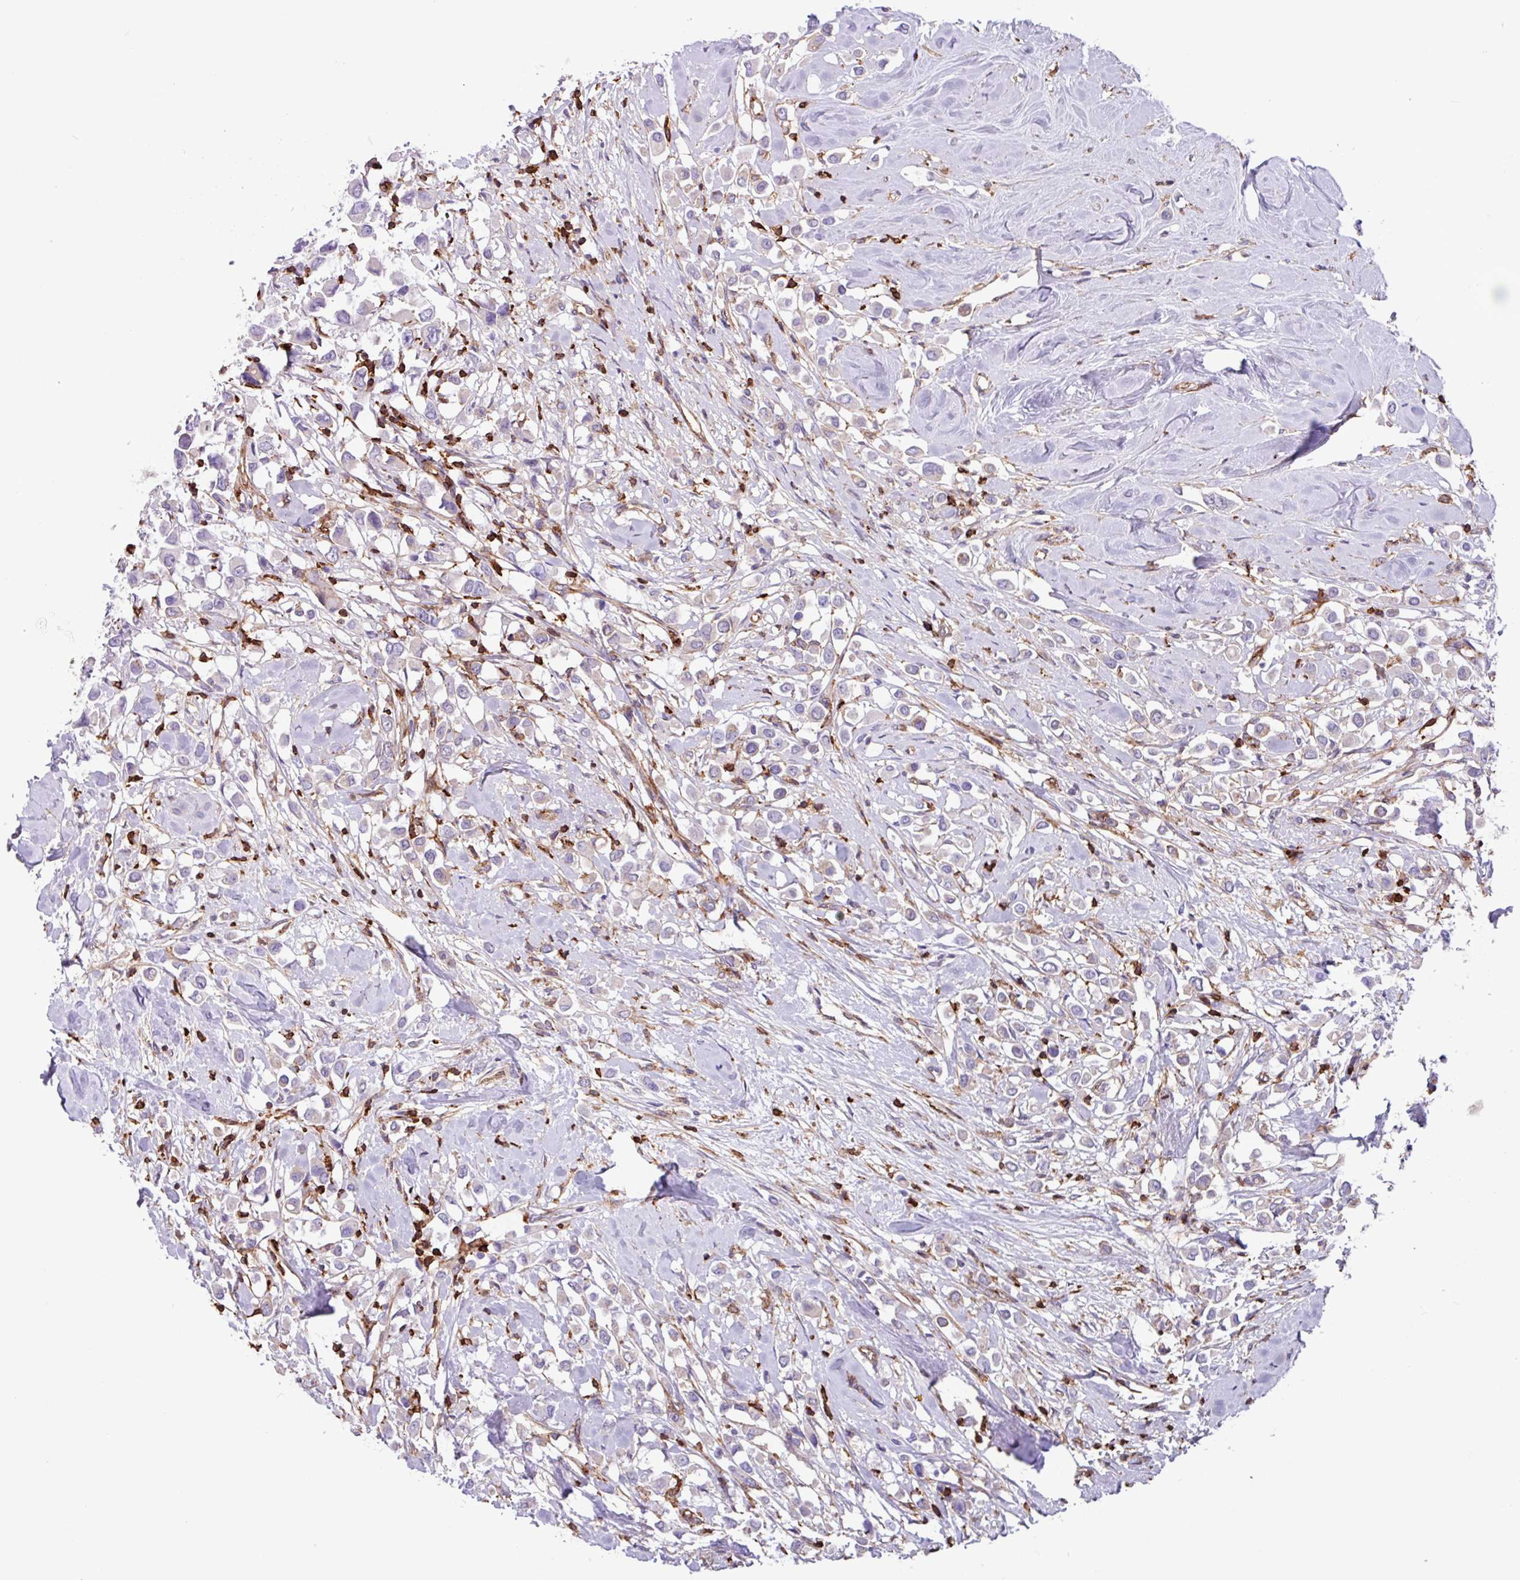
{"staining": {"intensity": "negative", "quantity": "none", "location": "none"}, "tissue": "breast cancer", "cell_type": "Tumor cells", "image_type": "cancer", "snomed": [{"axis": "morphology", "description": "Duct carcinoma"}, {"axis": "topography", "description": "Breast"}], "caption": "Human breast cancer stained for a protein using immunohistochemistry (IHC) reveals no expression in tumor cells.", "gene": "PPP1R18", "patient": {"sex": "female", "age": 61}}